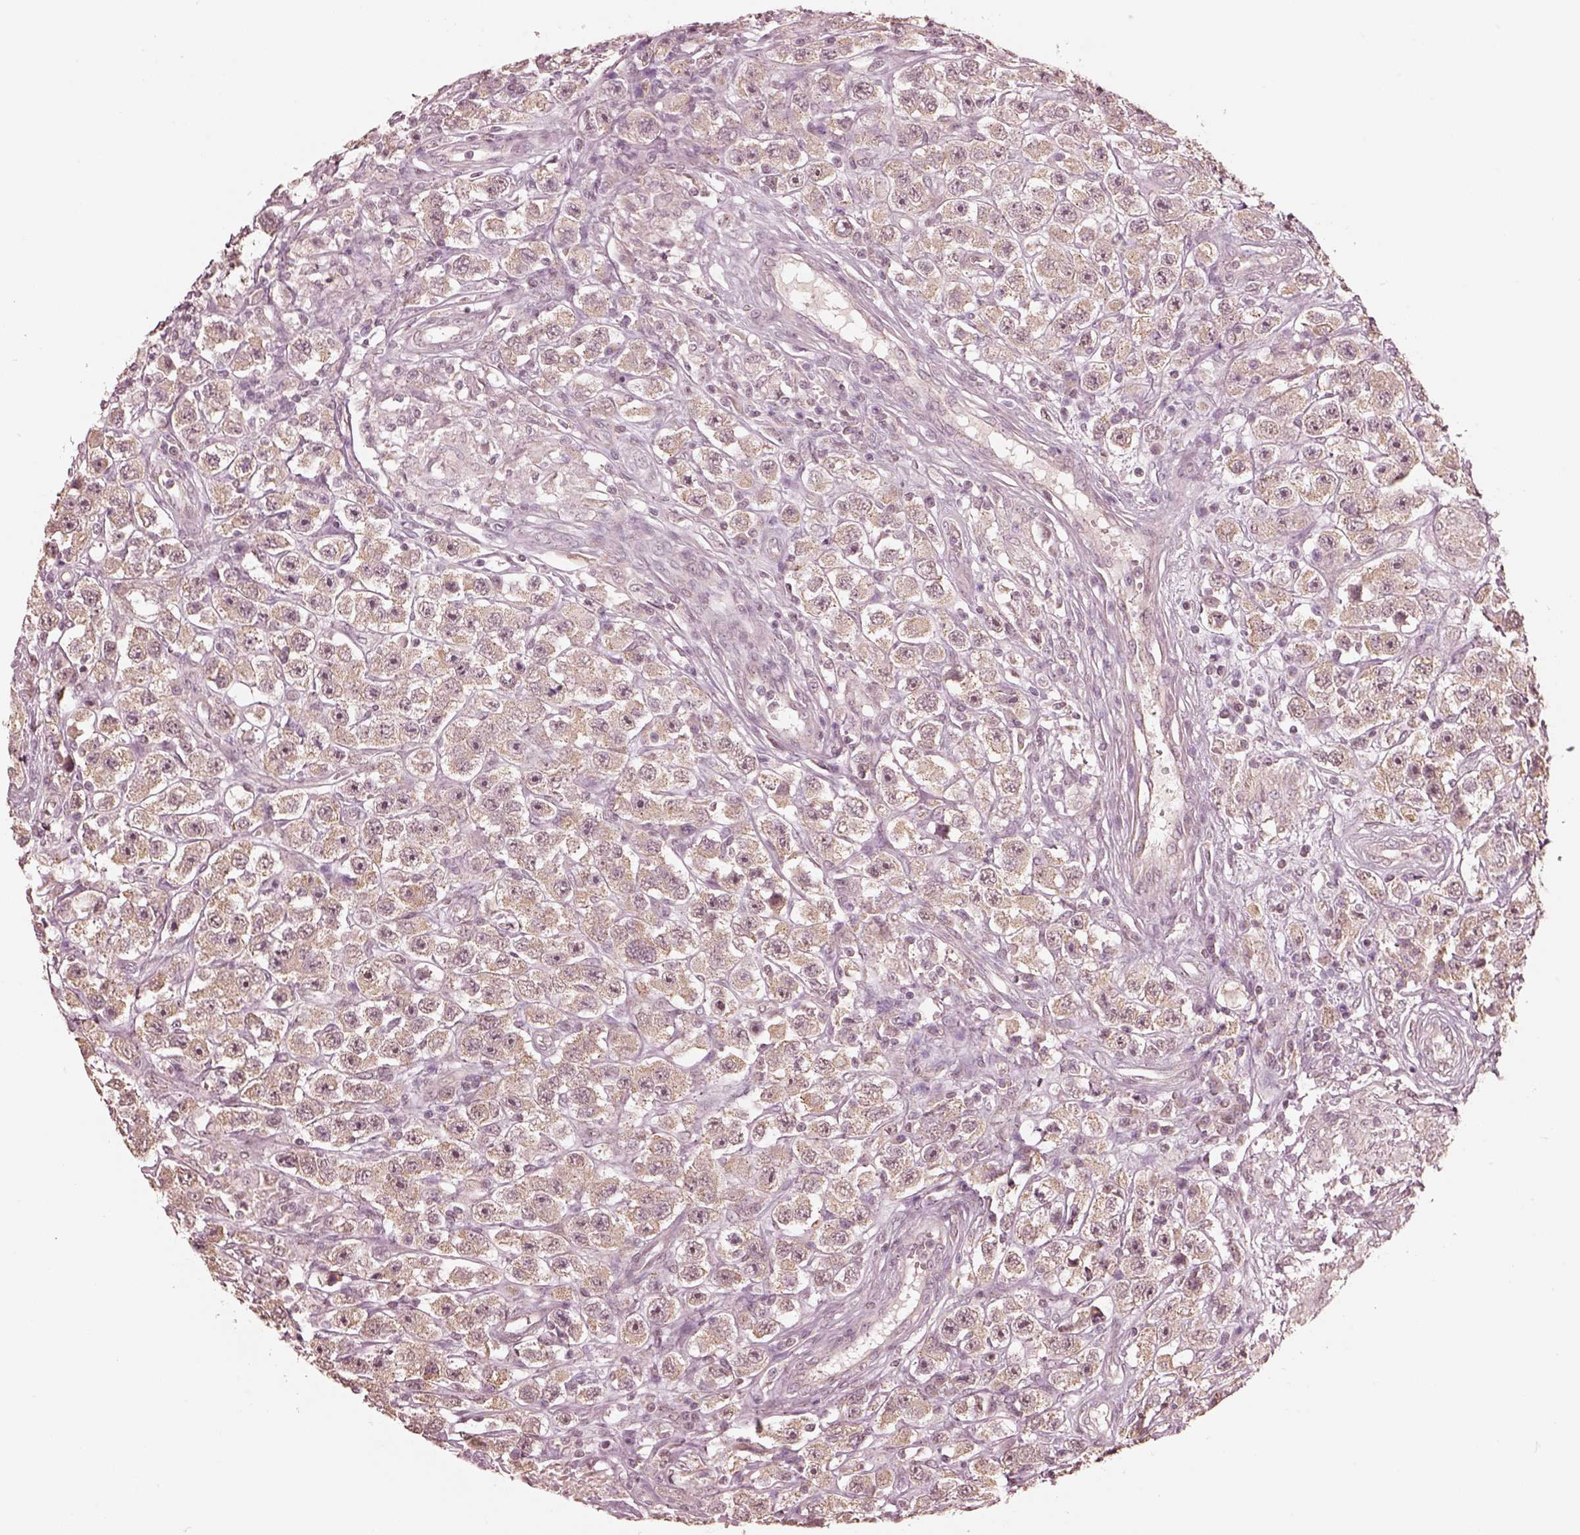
{"staining": {"intensity": "weak", "quantity": "25%-75%", "location": "cytoplasmic/membranous"}, "tissue": "testis cancer", "cell_type": "Tumor cells", "image_type": "cancer", "snomed": [{"axis": "morphology", "description": "Seminoma, NOS"}, {"axis": "topography", "description": "Testis"}], "caption": "A low amount of weak cytoplasmic/membranous positivity is appreciated in approximately 25%-75% of tumor cells in testis cancer tissue.", "gene": "SLC7A4", "patient": {"sex": "male", "age": 45}}